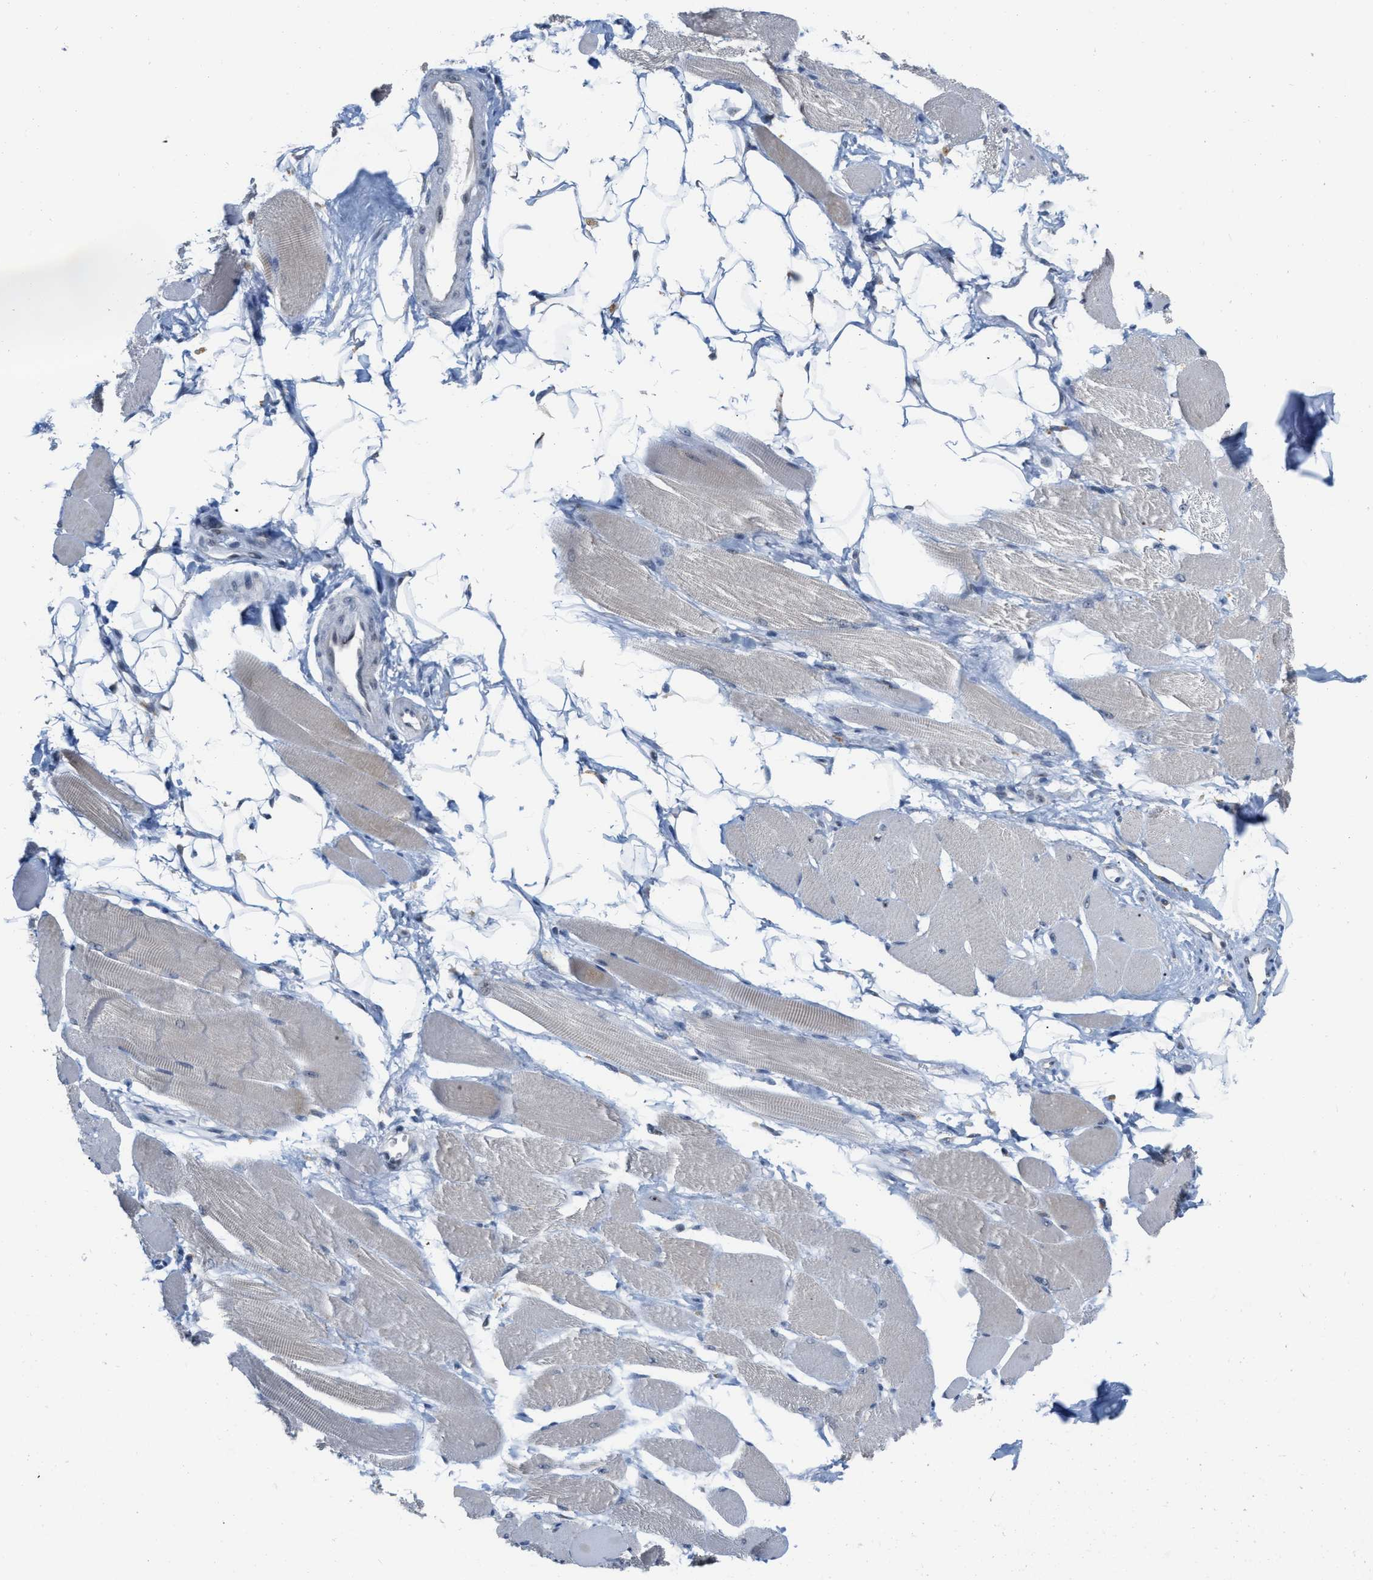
{"staining": {"intensity": "weak", "quantity": "25%-75%", "location": "cytoplasmic/membranous,nuclear"}, "tissue": "skeletal muscle", "cell_type": "Myocytes", "image_type": "normal", "snomed": [{"axis": "morphology", "description": "Normal tissue, NOS"}, {"axis": "topography", "description": "Skeletal muscle"}, {"axis": "topography", "description": "Peripheral nerve tissue"}], "caption": "IHC (DAB) staining of normal human skeletal muscle exhibits weak cytoplasmic/membranous,nuclear protein staining in approximately 25%-75% of myocytes. The protein of interest is shown in brown color, while the nuclei are stained blue.", "gene": "ELAC2", "patient": {"sex": "female", "age": 84}}